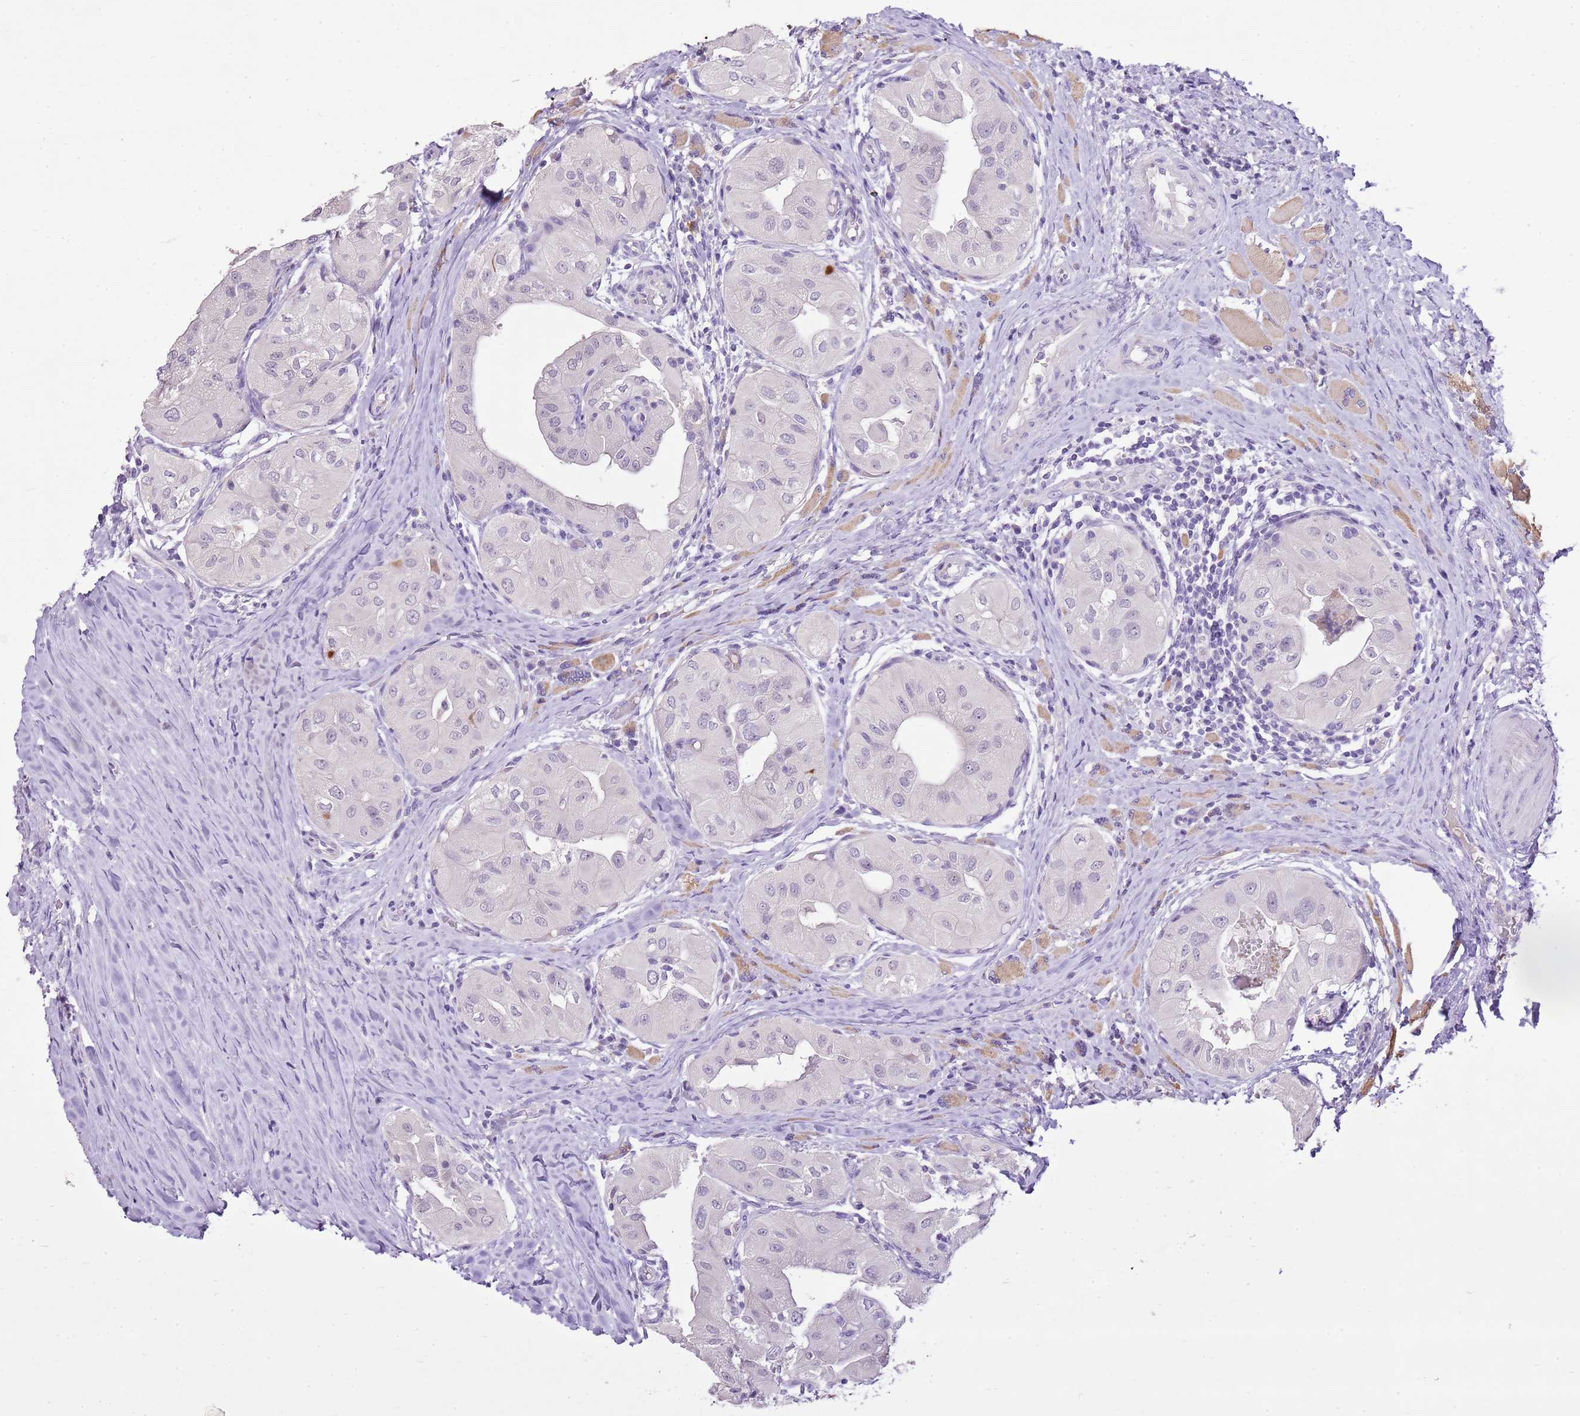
{"staining": {"intensity": "negative", "quantity": "none", "location": "none"}, "tissue": "thyroid cancer", "cell_type": "Tumor cells", "image_type": "cancer", "snomed": [{"axis": "morphology", "description": "Papillary adenocarcinoma, NOS"}, {"axis": "topography", "description": "Thyroid gland"}], "caption": "Tumor cells are negative for brown protein staining in papillary adenocarcinoma (thyroid).", "gene": "XPO7", "patient": {"sex": "female", "age": 59}}